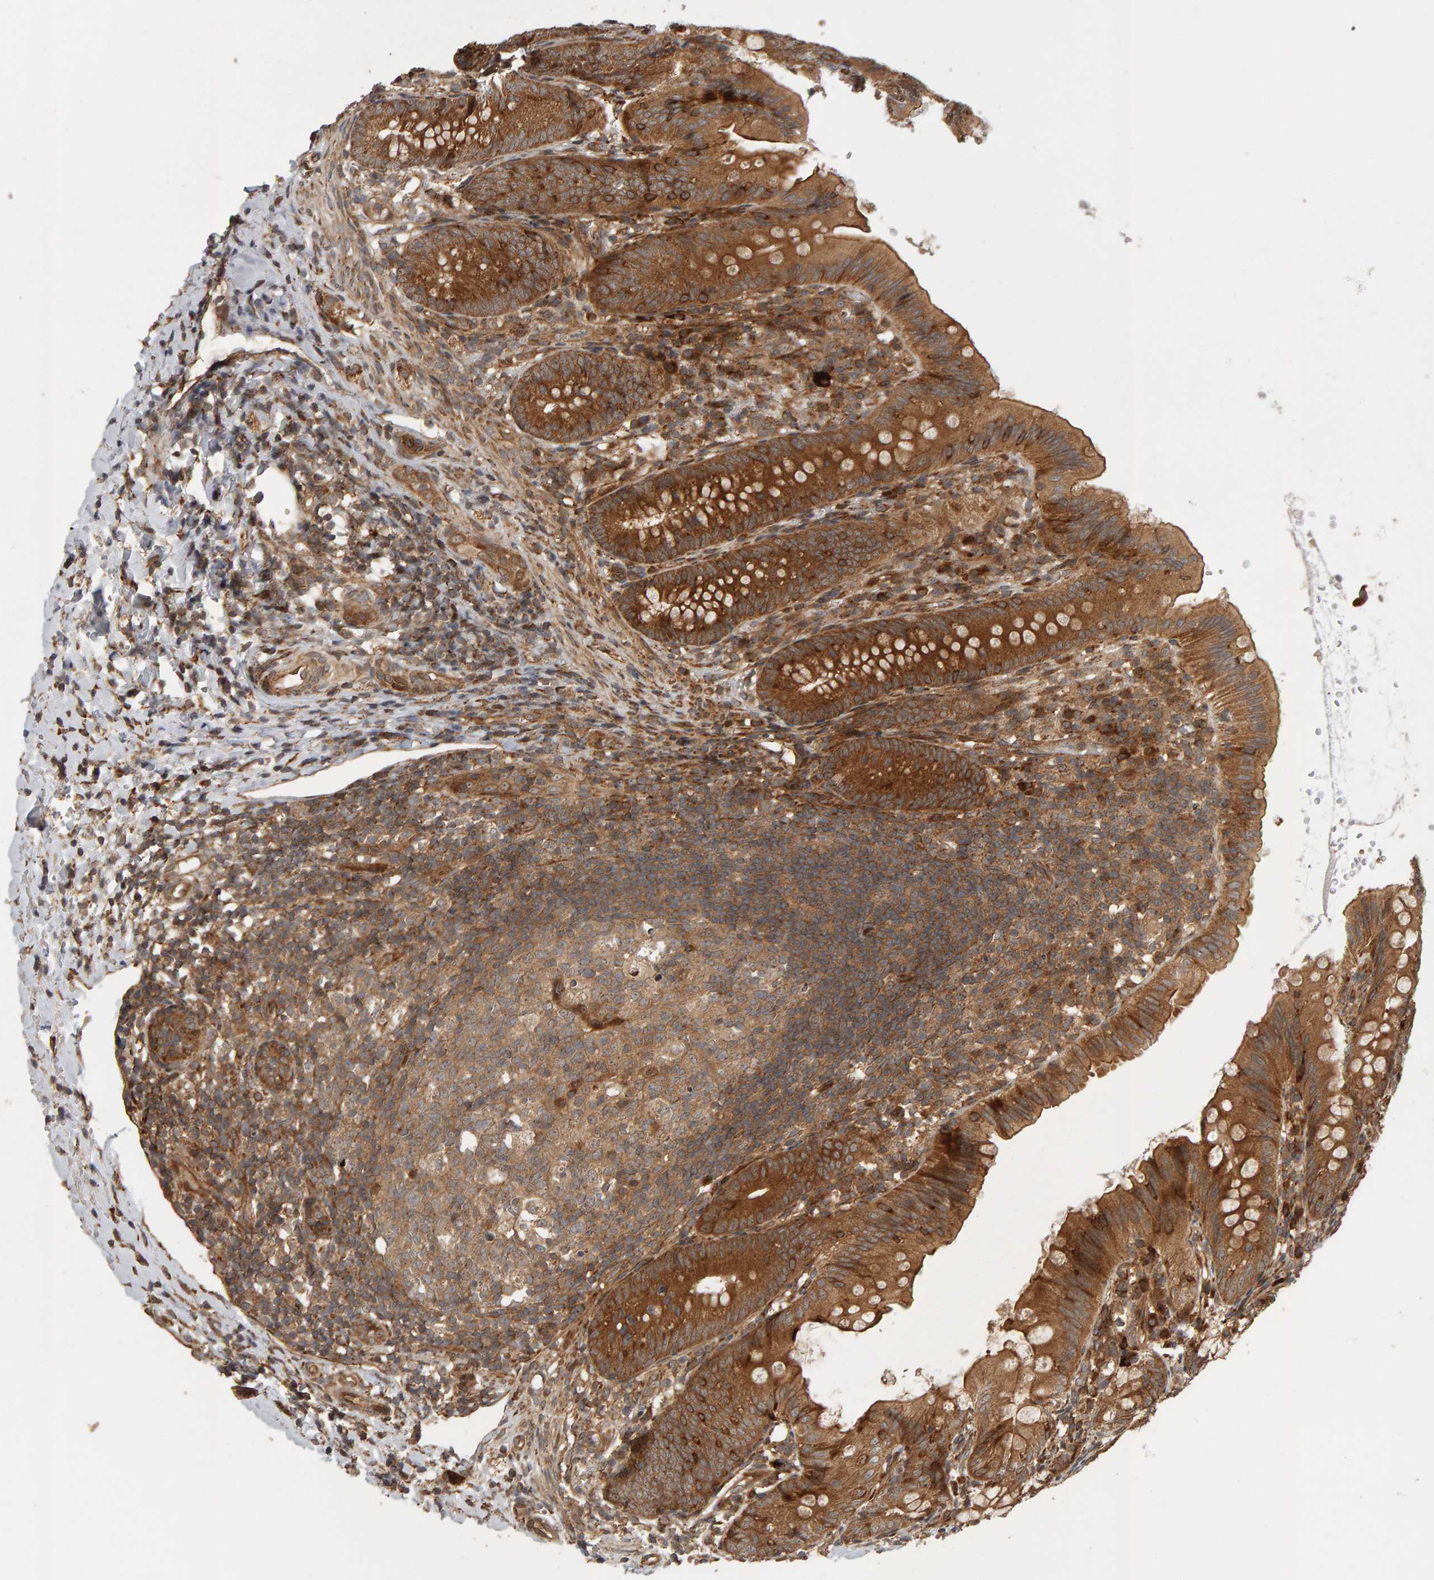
{"staining": {"intensity": "moderate", "quantity": ">75%", "location": "cytoplasmic/membranous"}, "tissue": "appendix", "cell_type": "Glandular cells", "image_type": "normal", "snomed": [{"axis": "morphology", "description": "Normal tissue, NOS"}, {"axis": "topography", "description": "Appendix"}], "caption": "High-power microscopy captured an immunohistochemistry (IHC) micrograph of unremarkable appendix, revealing moderate cytoplasmic/membranous expression in about >75% of glandular cells. (DAB = brown stain, brightfield microscopy at high magnification).", "gene": "ZFAND1", "patient": {"sex": "male", "age": 1}}